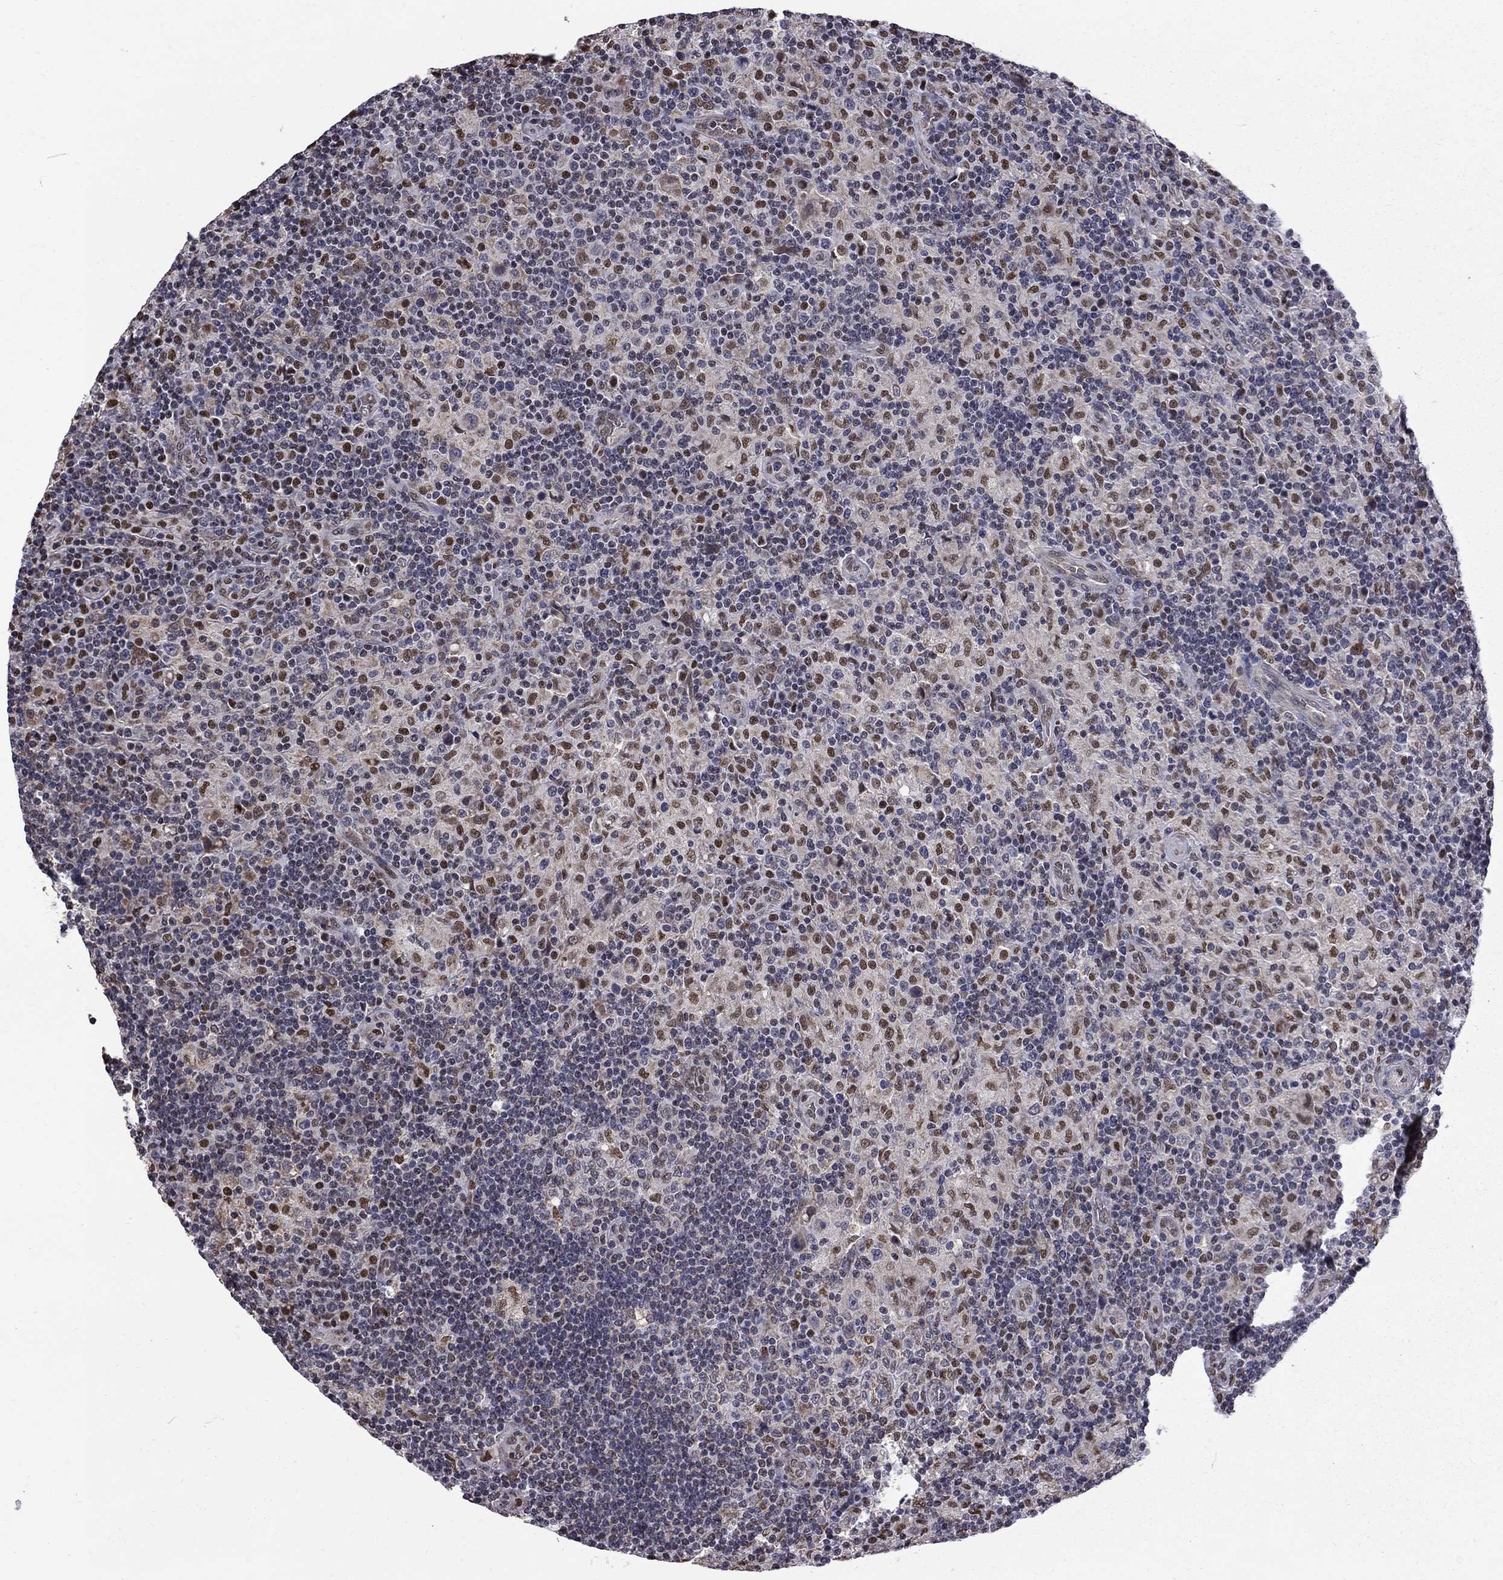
{"staining": {"intensity": "negative", "quantity": "none", "location": "none"}, "tissue": "lymphoma", "cell_type": "Tumor cells", "image_type": "cancer", "snomed": [{"axis": "morphology", "description": "Hodgkin's disease, NOS"}, {"axis": "topography", "description": "Lymph node"}], "caption": "This photomicrograph is of lymphoma stained with immunohistochemistry (IHC) to label a protein in brown with the nuclei are counter-stained blue. There is no positivity in tumor cells.", "gene": "HSPB2", "patient": {"sex": "male", "age": 70}}